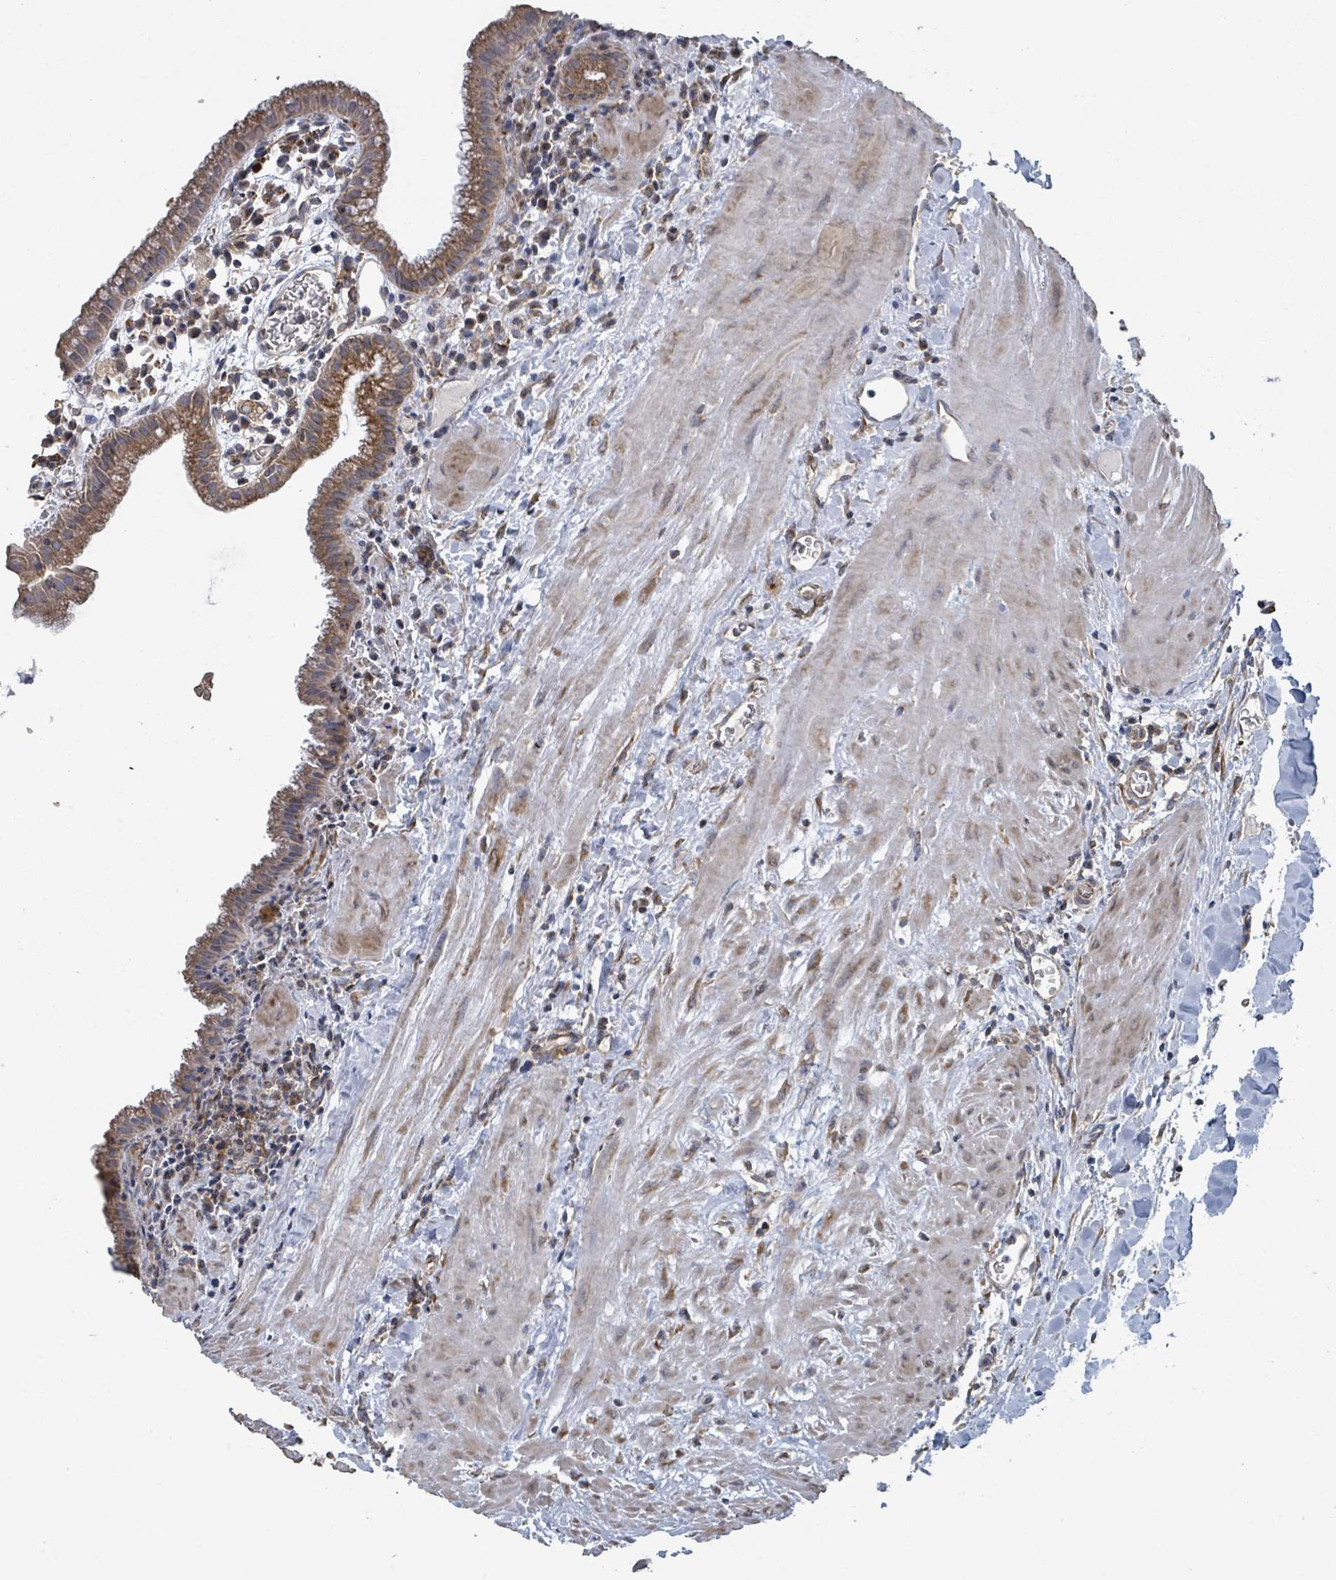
{"staining": {"intensity": "moderate", "quantity": ">75%", "location": "cytoplasmic/membranous"}, "tissue": "gallbladder", "cell_type": "Glandular cells", "image_type": "normal", "snomed": [{"axis": "morphology", "description": "Normal tissue, NOS"}, {"axis": "topography", "description": "Gallbladder"}], "caption": "This is an image of immunohistochemistry (IHC) staining of normal gallbladder, which shows moderate expression in the cytoplasmic/membranous of glandular cells.", "gene": "SLC9A7", "patient": {"sex": "male", "age": 78}}